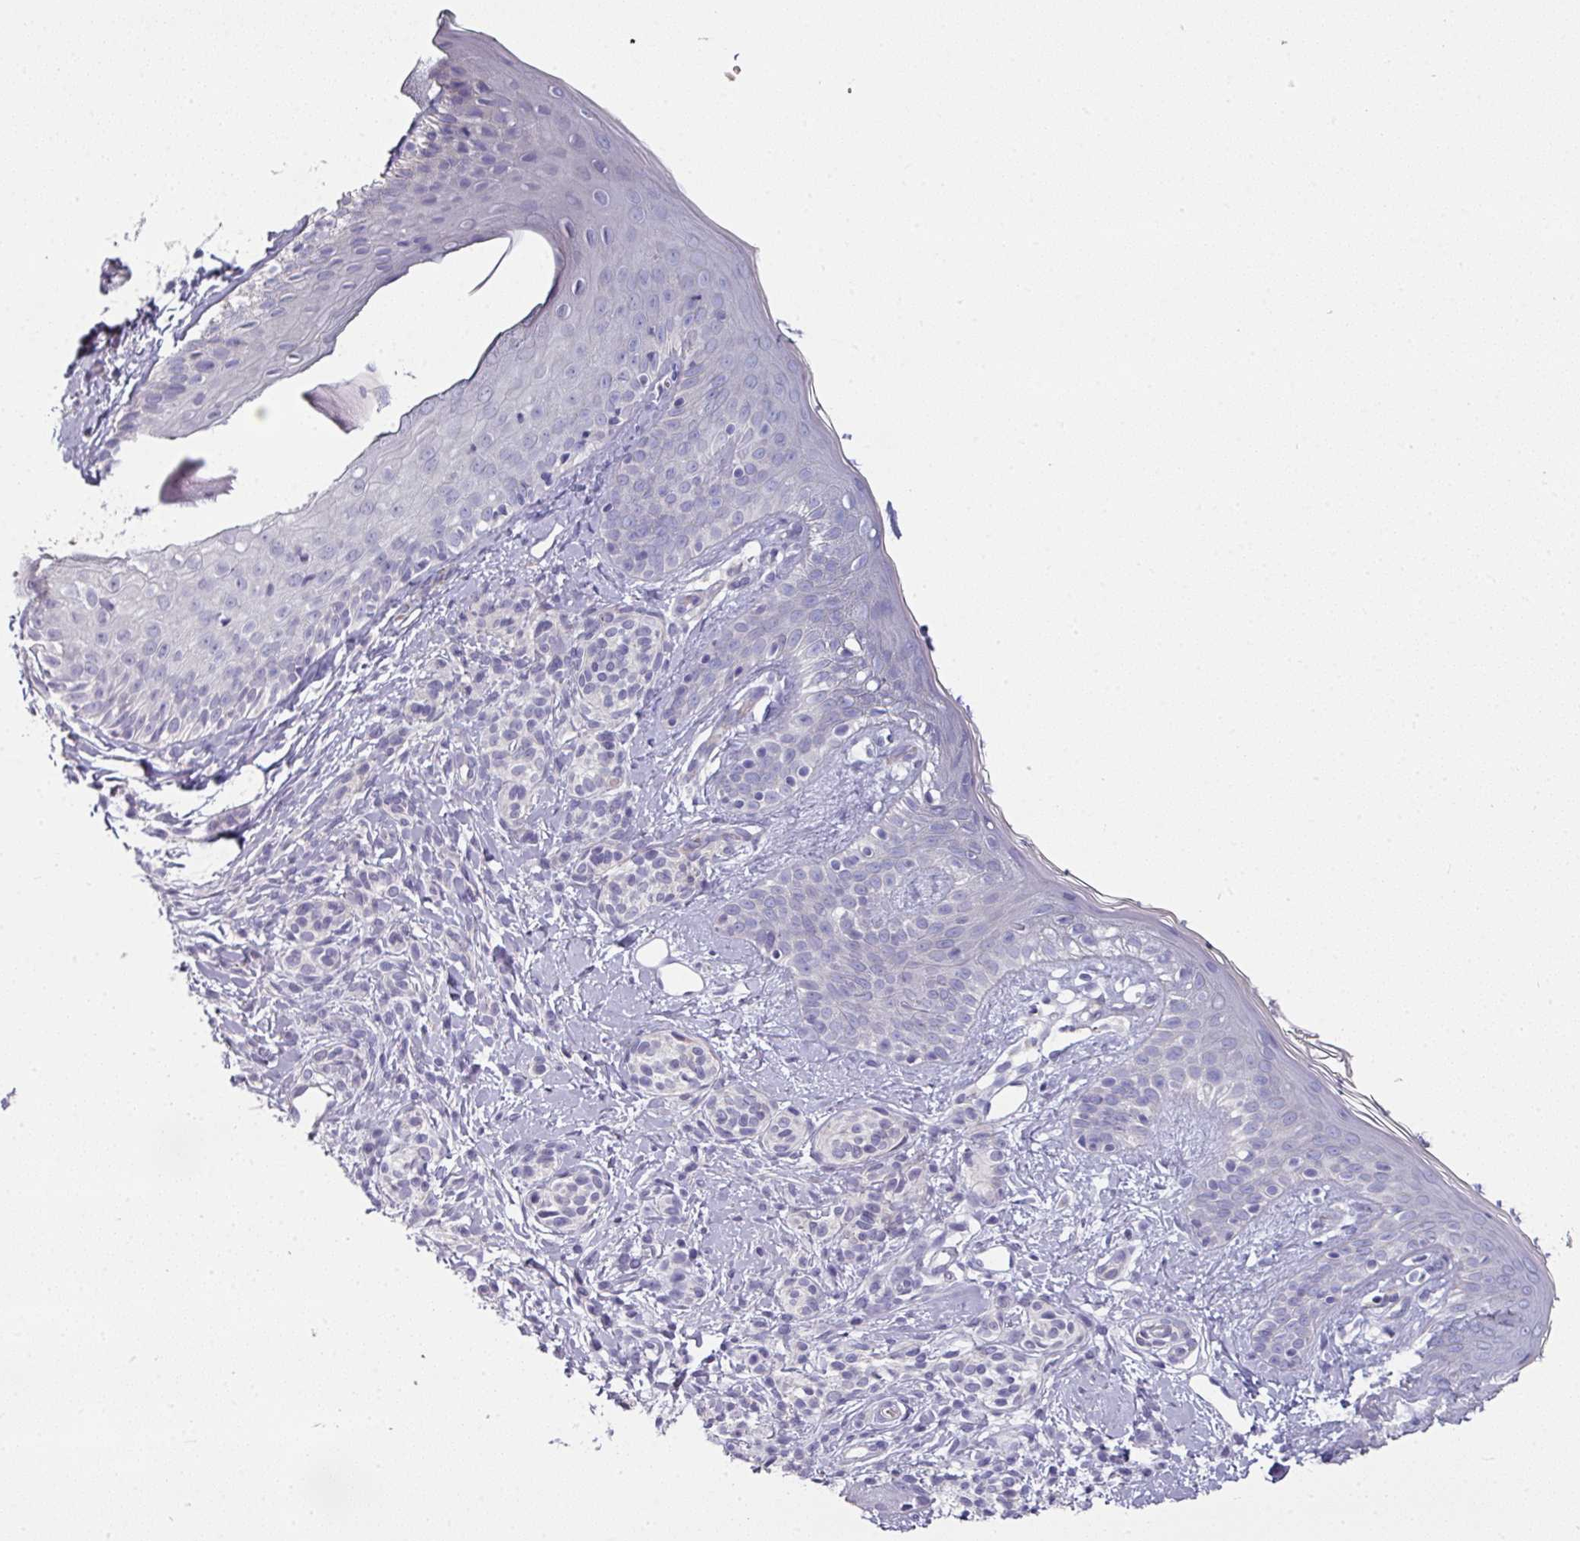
{"staining": {"intensity": "negative", "quantity": "none", "location": "none"}, "tissue": "skin", "cell_type": "Fibroblasts", "image_type": "normal", "snomed": [{"axis": "morphology", "description": "Normal tissue, NOS"}, {"axis": "topography", "description": "Skin"}], "caption": "IHC of benign skin demonstrates no expression in fibroblasts.", "gene": "SLC17A7", "patient": {"sex": "male", "age": 16}}